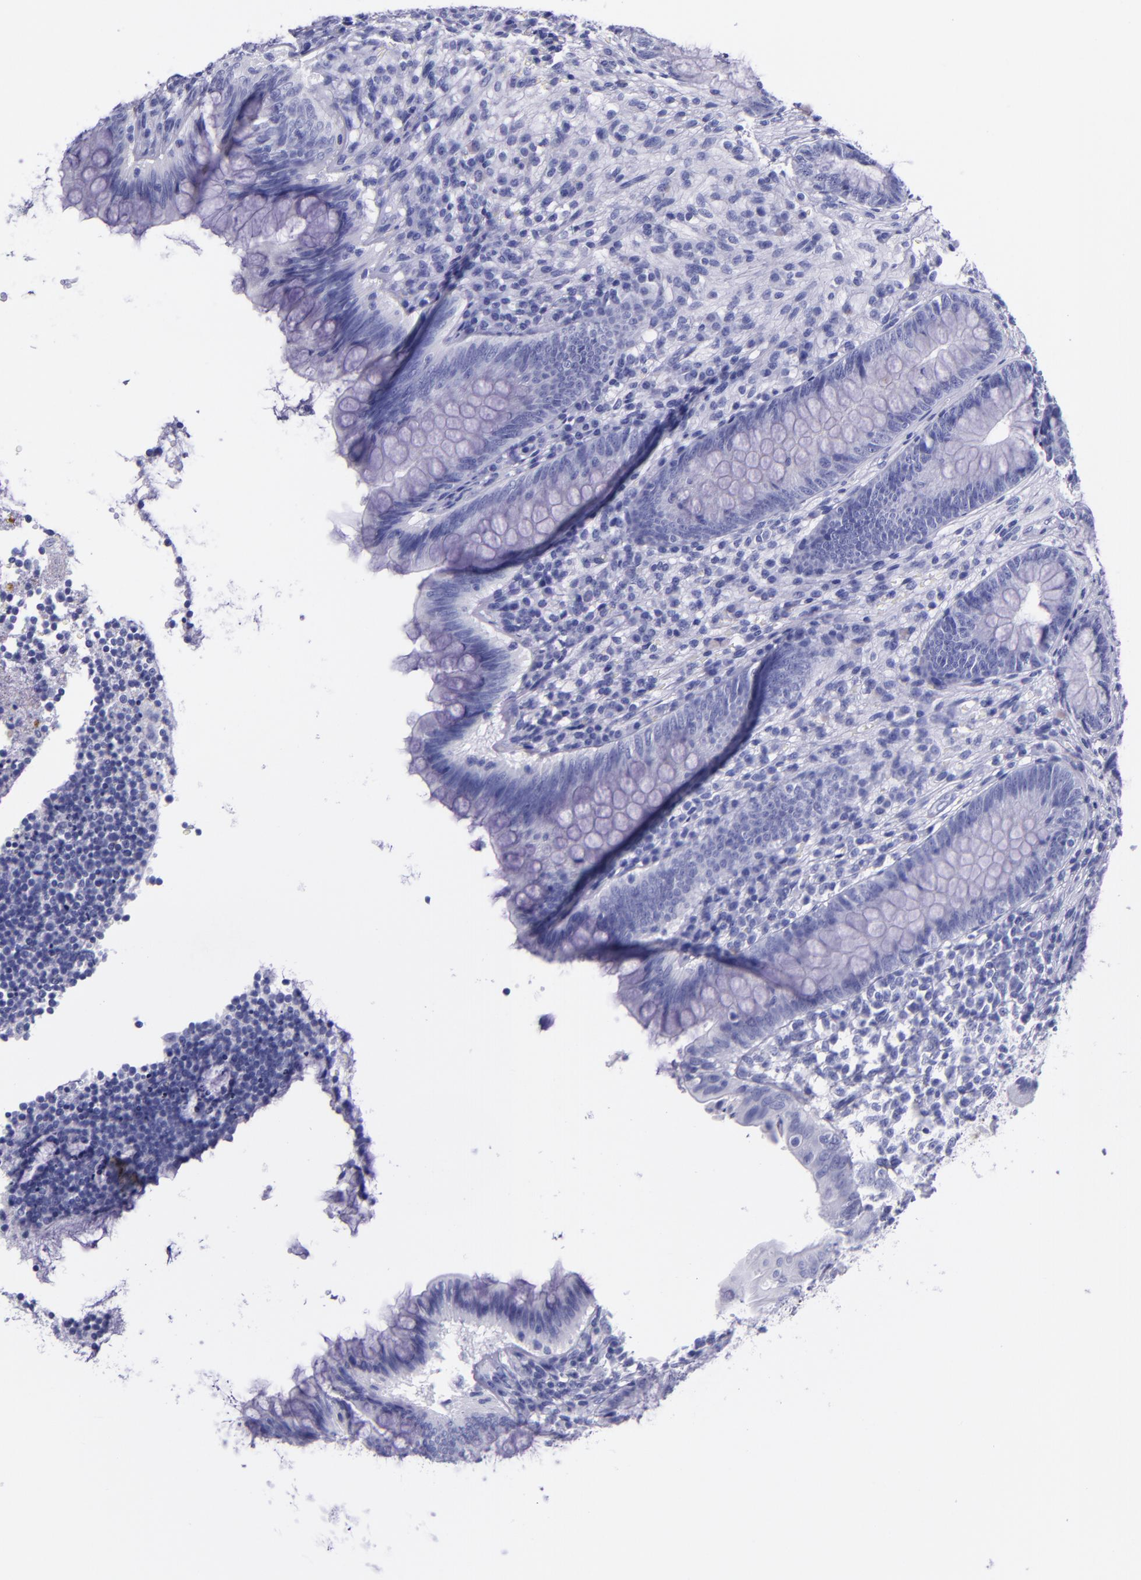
{"staining": {"intensity": "negative", "quantity": "none", "location": "none"}, "tissue": "appendix", "cell_type": "Glandular cells", "image_type": "normal", "snomed": [{"axis": "morphology", "description": "Normal tissue, NOS"}, {"axis": "topography", "description": "Appendix"}], "caption": "The image shows no staining of glandular cells in normal appendix.", "gene": "SLPI", "patient": {"sex": "female", "age": 66}}